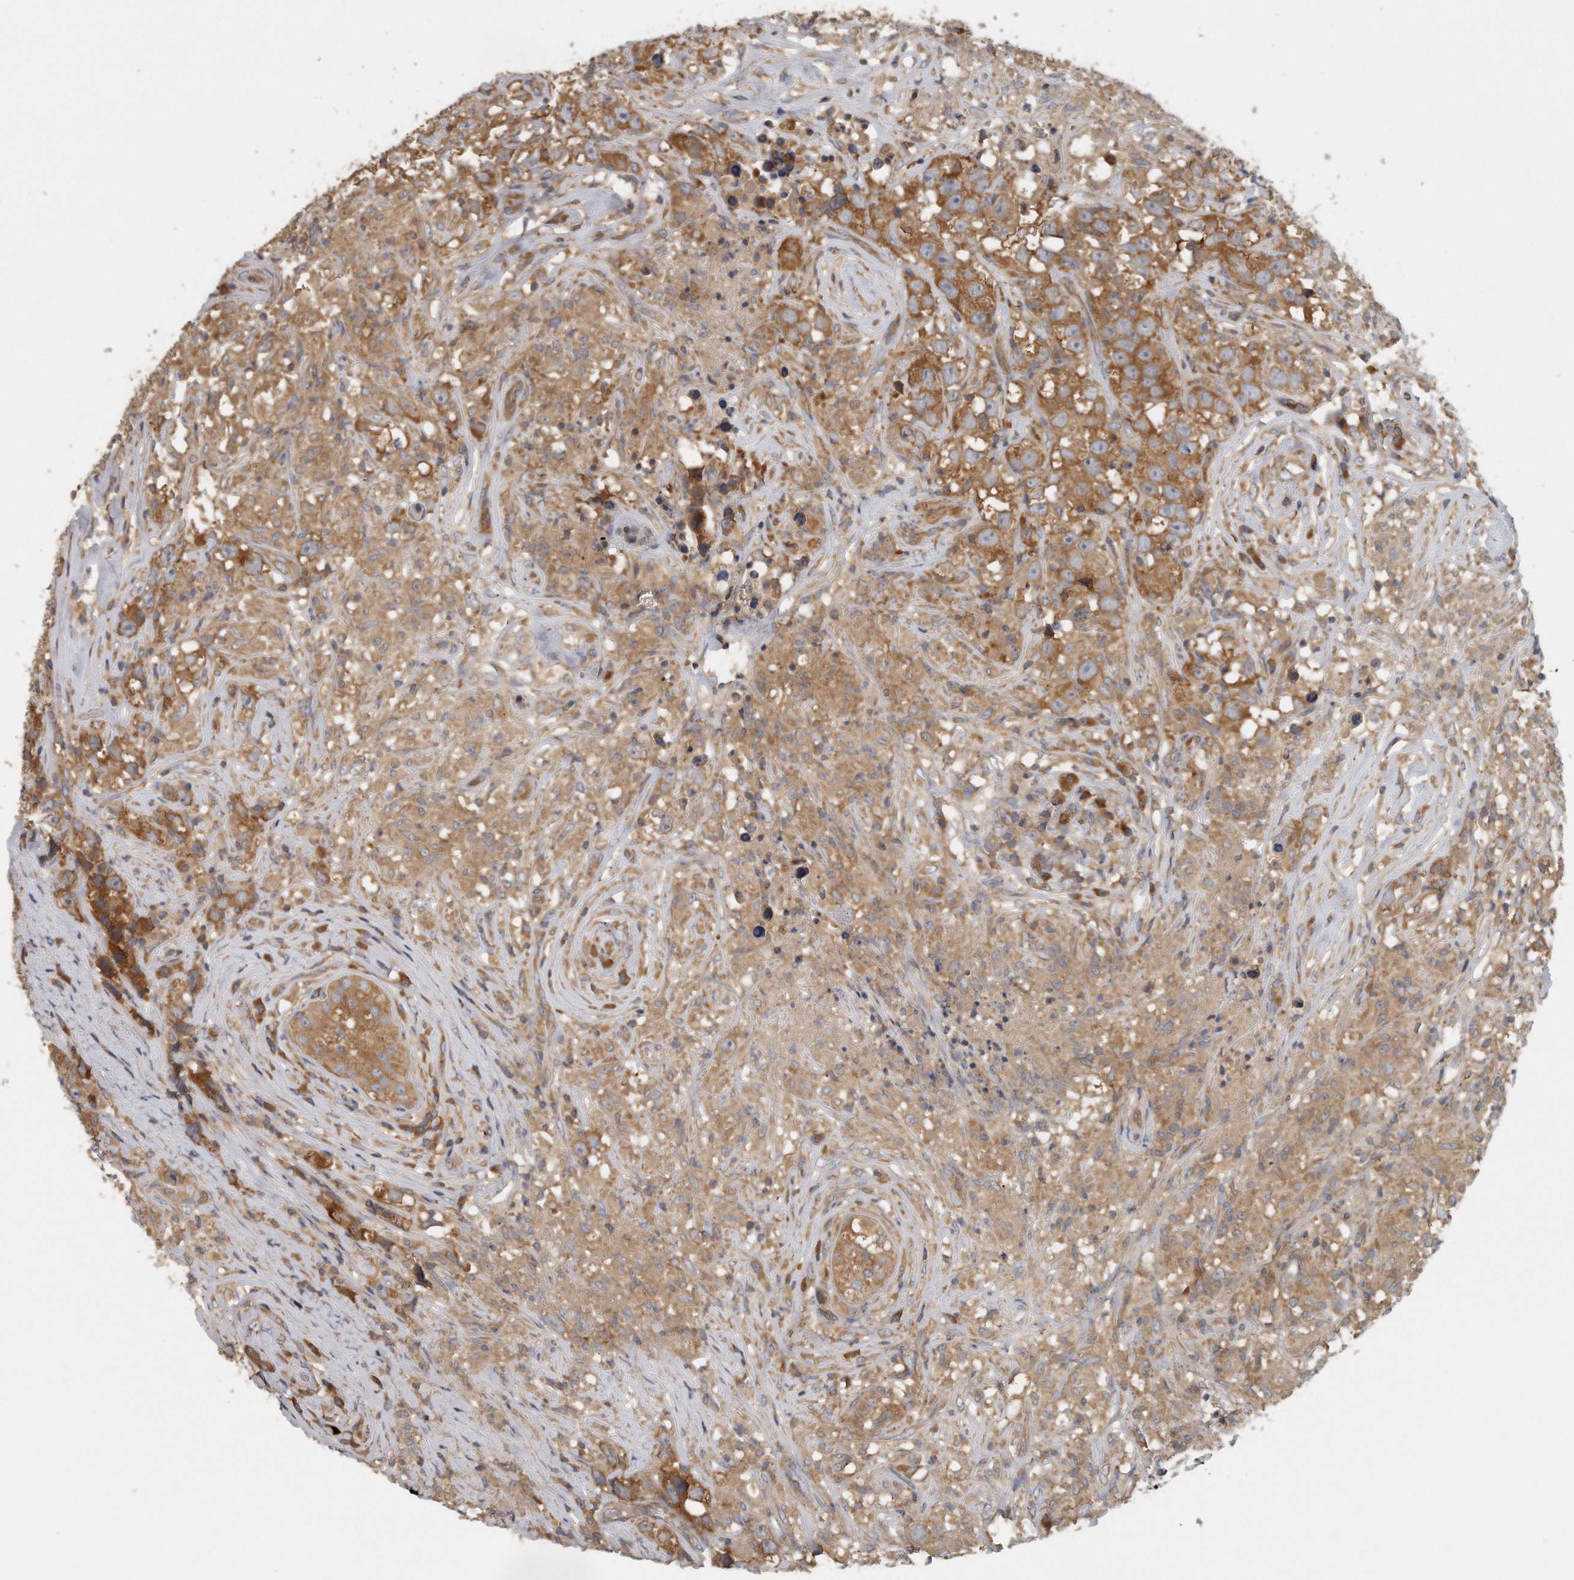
{"staining": {"intensity": "moderate", "quantity": ">75%", "location": "cytoplasmic/membranous"}, "tissue": "testis cancer", "cell_type": "Tumor cells", "image_type": "cancer", "snomed": [{"axis": "morphology", "description": "Seminoma, NOS"}, {"axis": "topography", "description": "Testis"}], "caption": "Brown immunohistochemical staining in testis seminoma shows moderate cytoplasmic/membranous positivity in about >75% of tumor cells. The staining was performed using DAB, with brown indicating positive protein expression. Nuclei are stained blue with hematoxylin.", "gene": "EIF3I", "patient": {"sex": "male", "age": 49}}